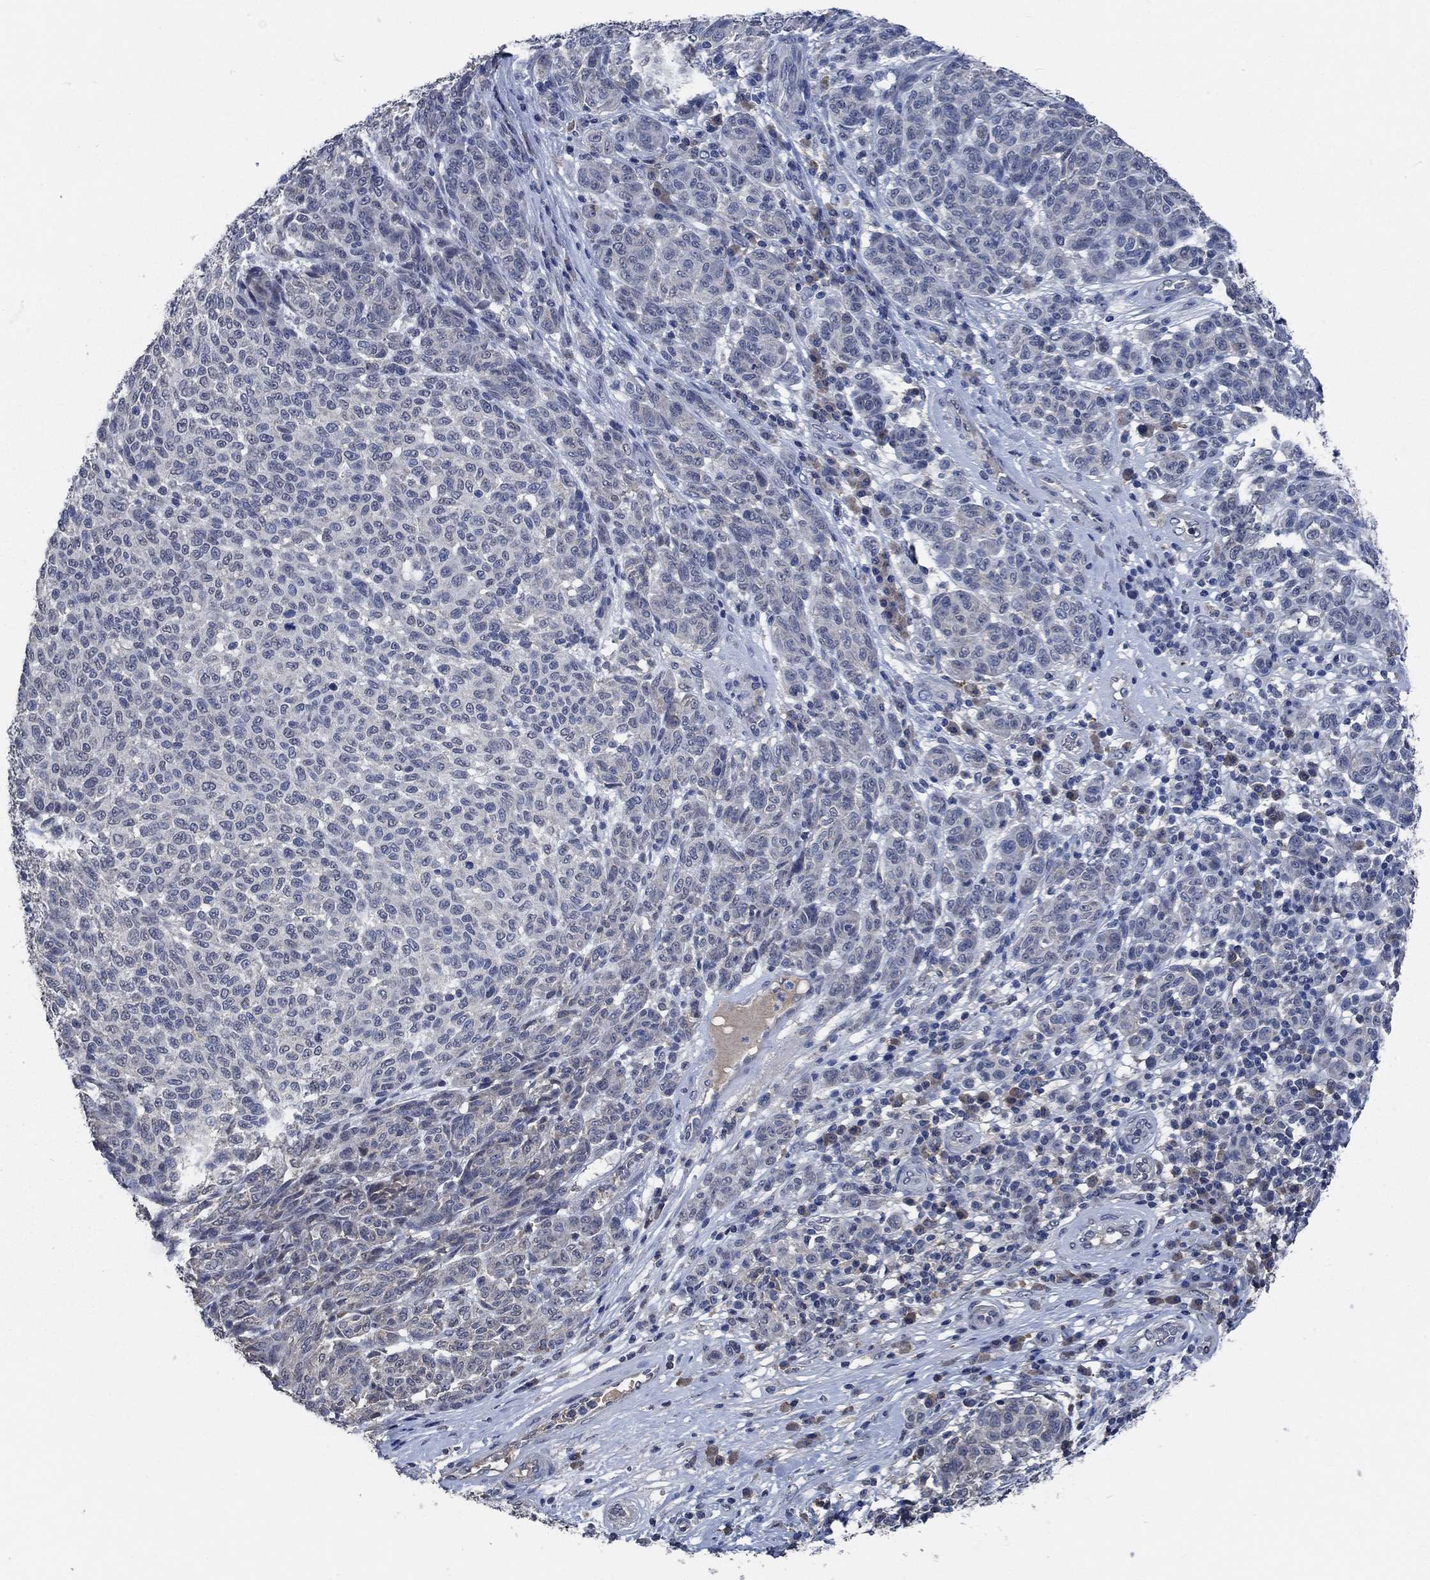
{"staining": {"intensity": "negative", "quantity": "none", "location": "none"}, "tissue": "melanoma", "cell_type": "Tumor cells", "image_type": "cancer", "snomed": [{"axis": "morphology", "description": "Malignant melanoma, NOS"}, {"axis": "topography", "description": "Skin"}], "caption": "Immunohistochemistry photomicrograph of human malignant melanoma stained for a protein (brown), which demonstrates no positivity in tumor cells.", "gene": "OBSCN", "patient": {"sex": "male", "age": 59}}